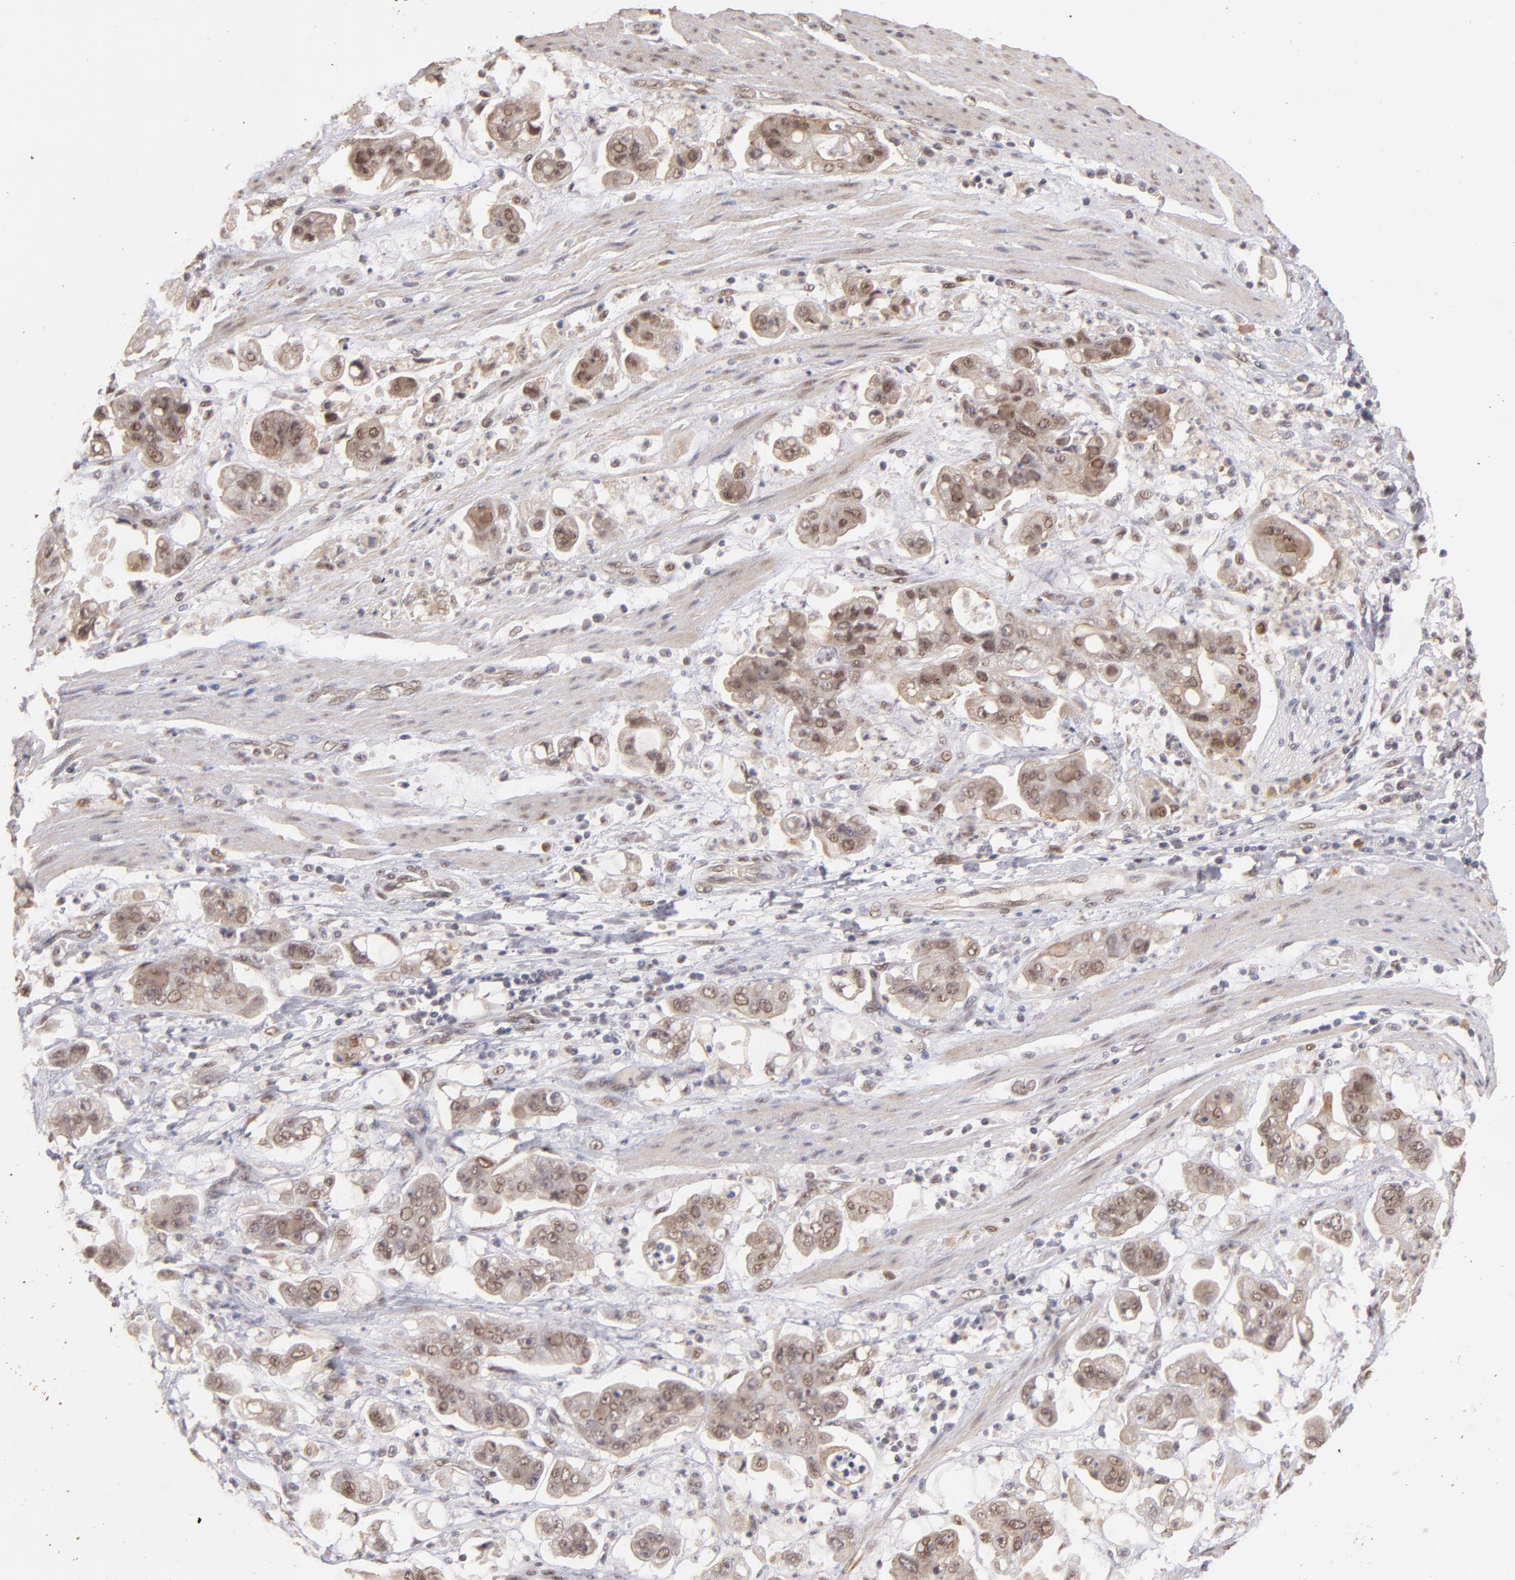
{"staining": {"intensity": "moderate", "quantity": ">75%", "location": "cytoplasmic/membranous,nuclear"}, "tissue": "stomach cancer", "cell_type": "Tumor cells", "image_type": "cancer", "snomed": [{"axis": "morphology", "description": "Adenocarcinoma, NOS"}, {"axis": "topography", "description": "Stomach"}], "caption": "IHC micrograph of neoplastic tissue: stomach cancer (adenocarcinoma) stained using immunohistochemistry displays medium levels of moderate protein expression localized specifically in the cytoplasmic/membranous and nuclear of tumor cells, appearing as a cytoplasmic/membranous and nuclear brown color.", "gene": "CLOCK", "patient": {"sex": "male", "age": 62}}